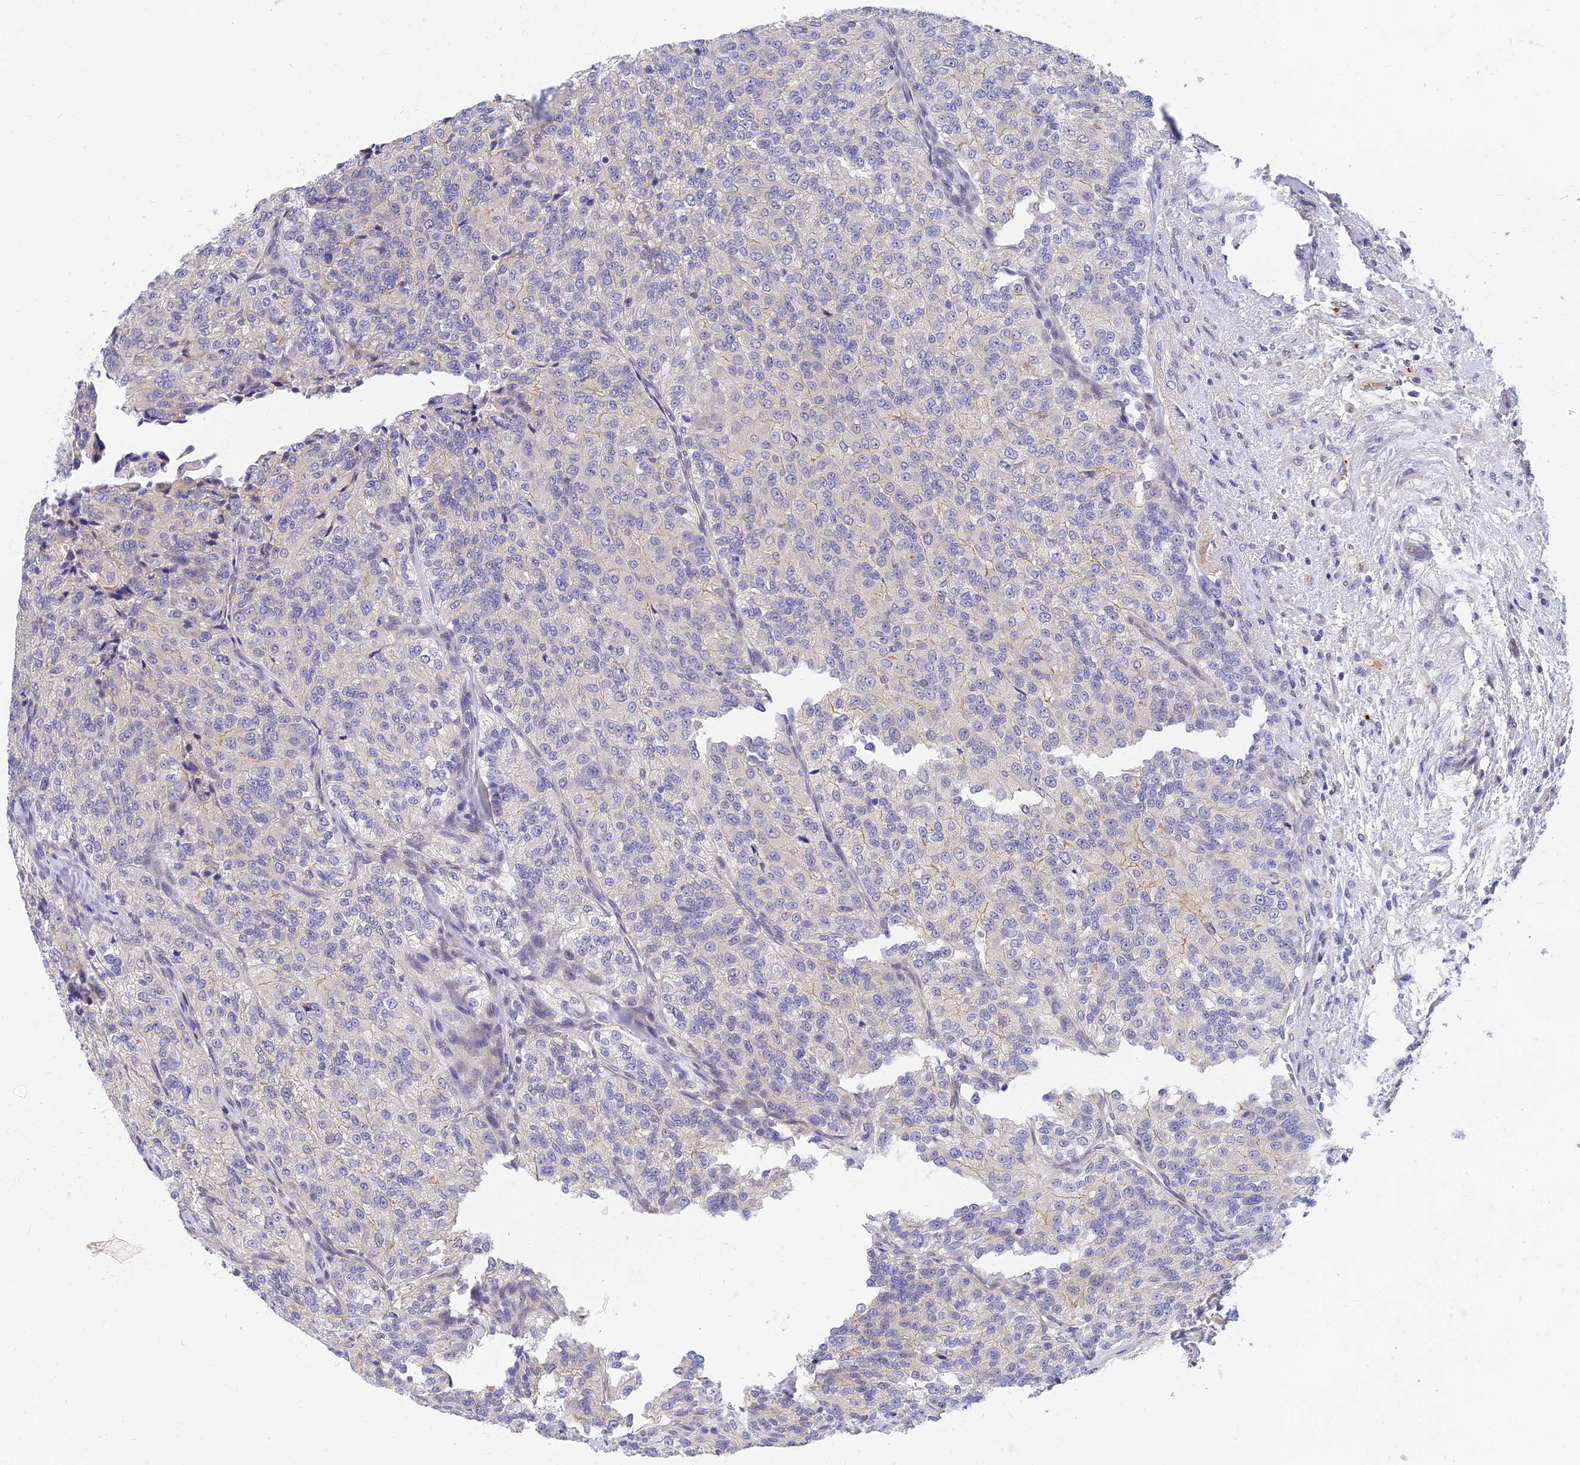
{"staining": {"intensity": "negative", "quantity": "none", "location": "none"}, "tissue": "renal cancer", "cell_type": "Tumor cells", "image_type": "cancer", "snomed": [{"axis": "morphology", "description": "Adenocarcinoma, NOS"}, {"axis": "topography", "description": "Kidney"}], "caption": "Histopathology image shows no significant protein staining in tumor cells of renal adenocarcinoma. (Brightfield microscopy of DAB (3,3'-diaminobenzidine) immunohistochemistry (IHC) at high magnification).", "gene": "ANKS4B", "patient": {"sex": "female", "age": 63}}